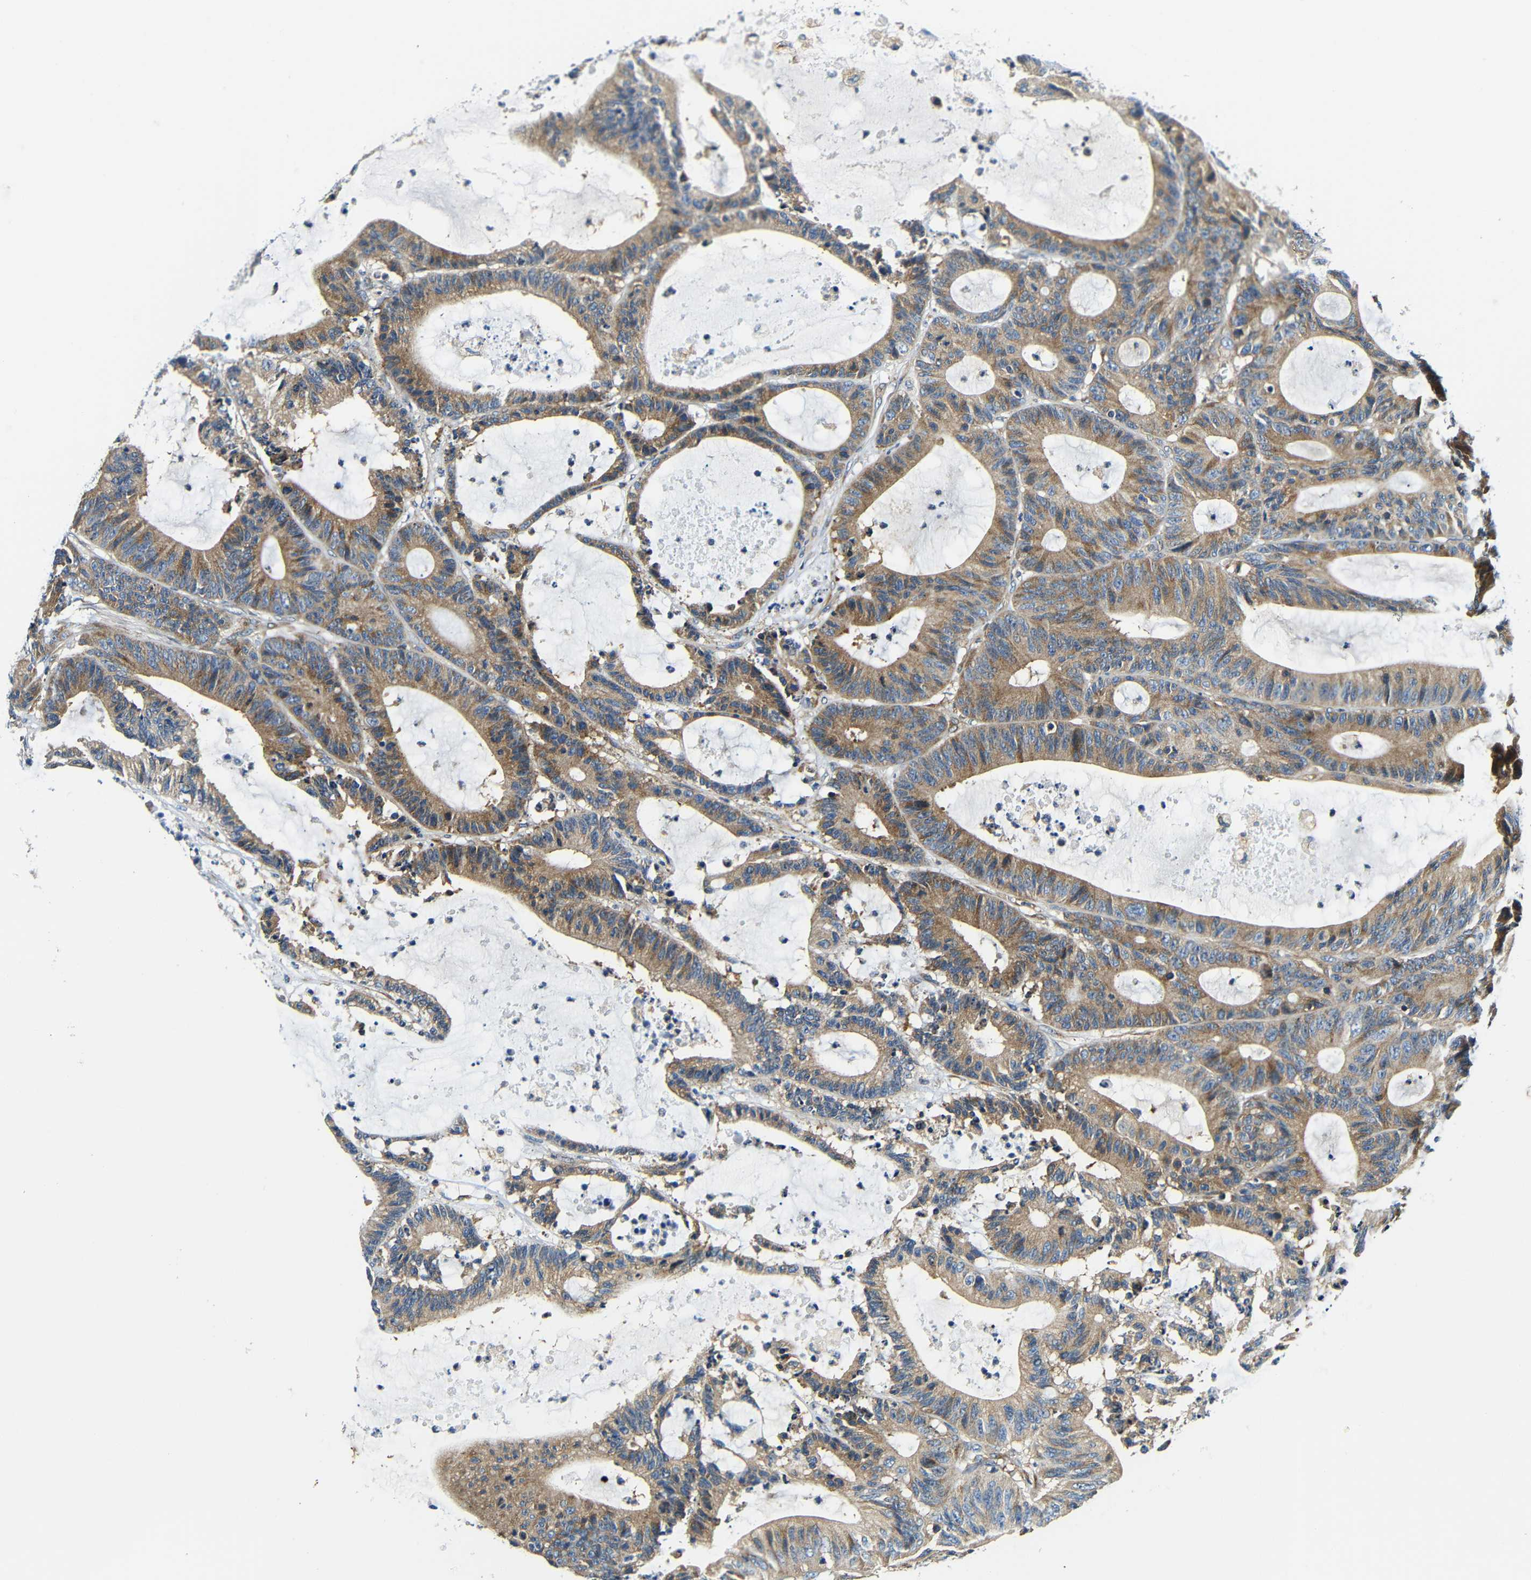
{"staining": {"intensity": "moderate", "quantity": ">75%", "location": "cytoplasmic/membranous"}, "tissue": "colorectal cancer", "cell_type": "Tumor cells", "image_type": "cancer", "snomed": [{"axis": "morphology", "description": "Adenocarcinoma, NOS"}, {"axis": "topography", "description": "Colon"}], "caption": "A medium amount of moderate cytoplasmic/membranous expression is appreciated in about >75% of tumor cells in colorectal cancer (adenocarcinoma) tissue.", "gene": "USO1", "patient": {"sex": "female", "age": 84}}